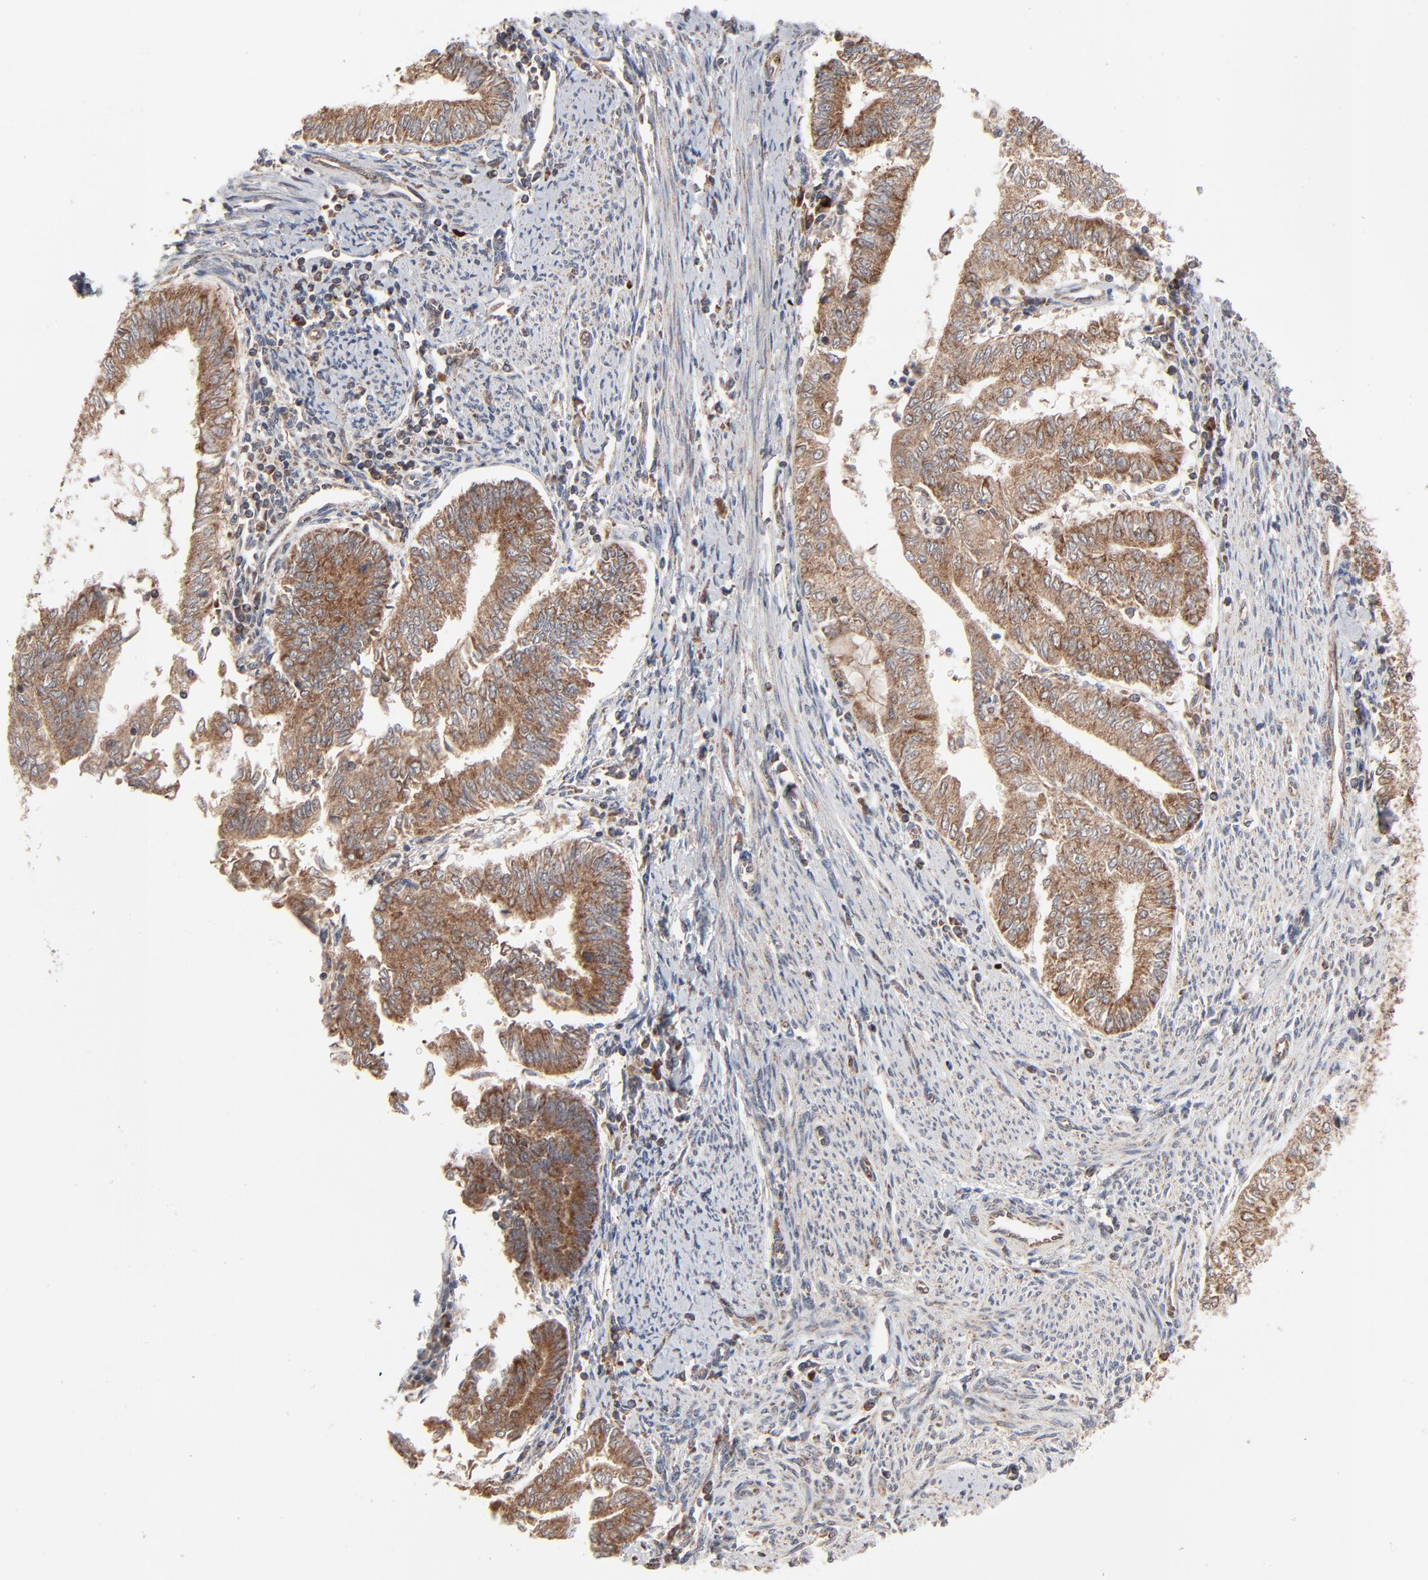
{"staining": {"intensity": "strong", "quantity": ">75%", "location": "cytoplasmic/membranous"}, "tissue": "endometrial cancer", "cell_type": "Tumor cells", "image_type": "cancer", "snomed": [{"axis": "morphology", "description": "Adenocarcinoma, NOS"}, {"axis": "topography", "description": "Endometrium"}], "caption": "Protein staining of adenocarcinoma (endometrial) tissue reveals strong cytoplasmic/membranous staining in about >75% of tumor cells.", "gene": "ABLIM3", "patient": {"sex": "female", "age": 66}}